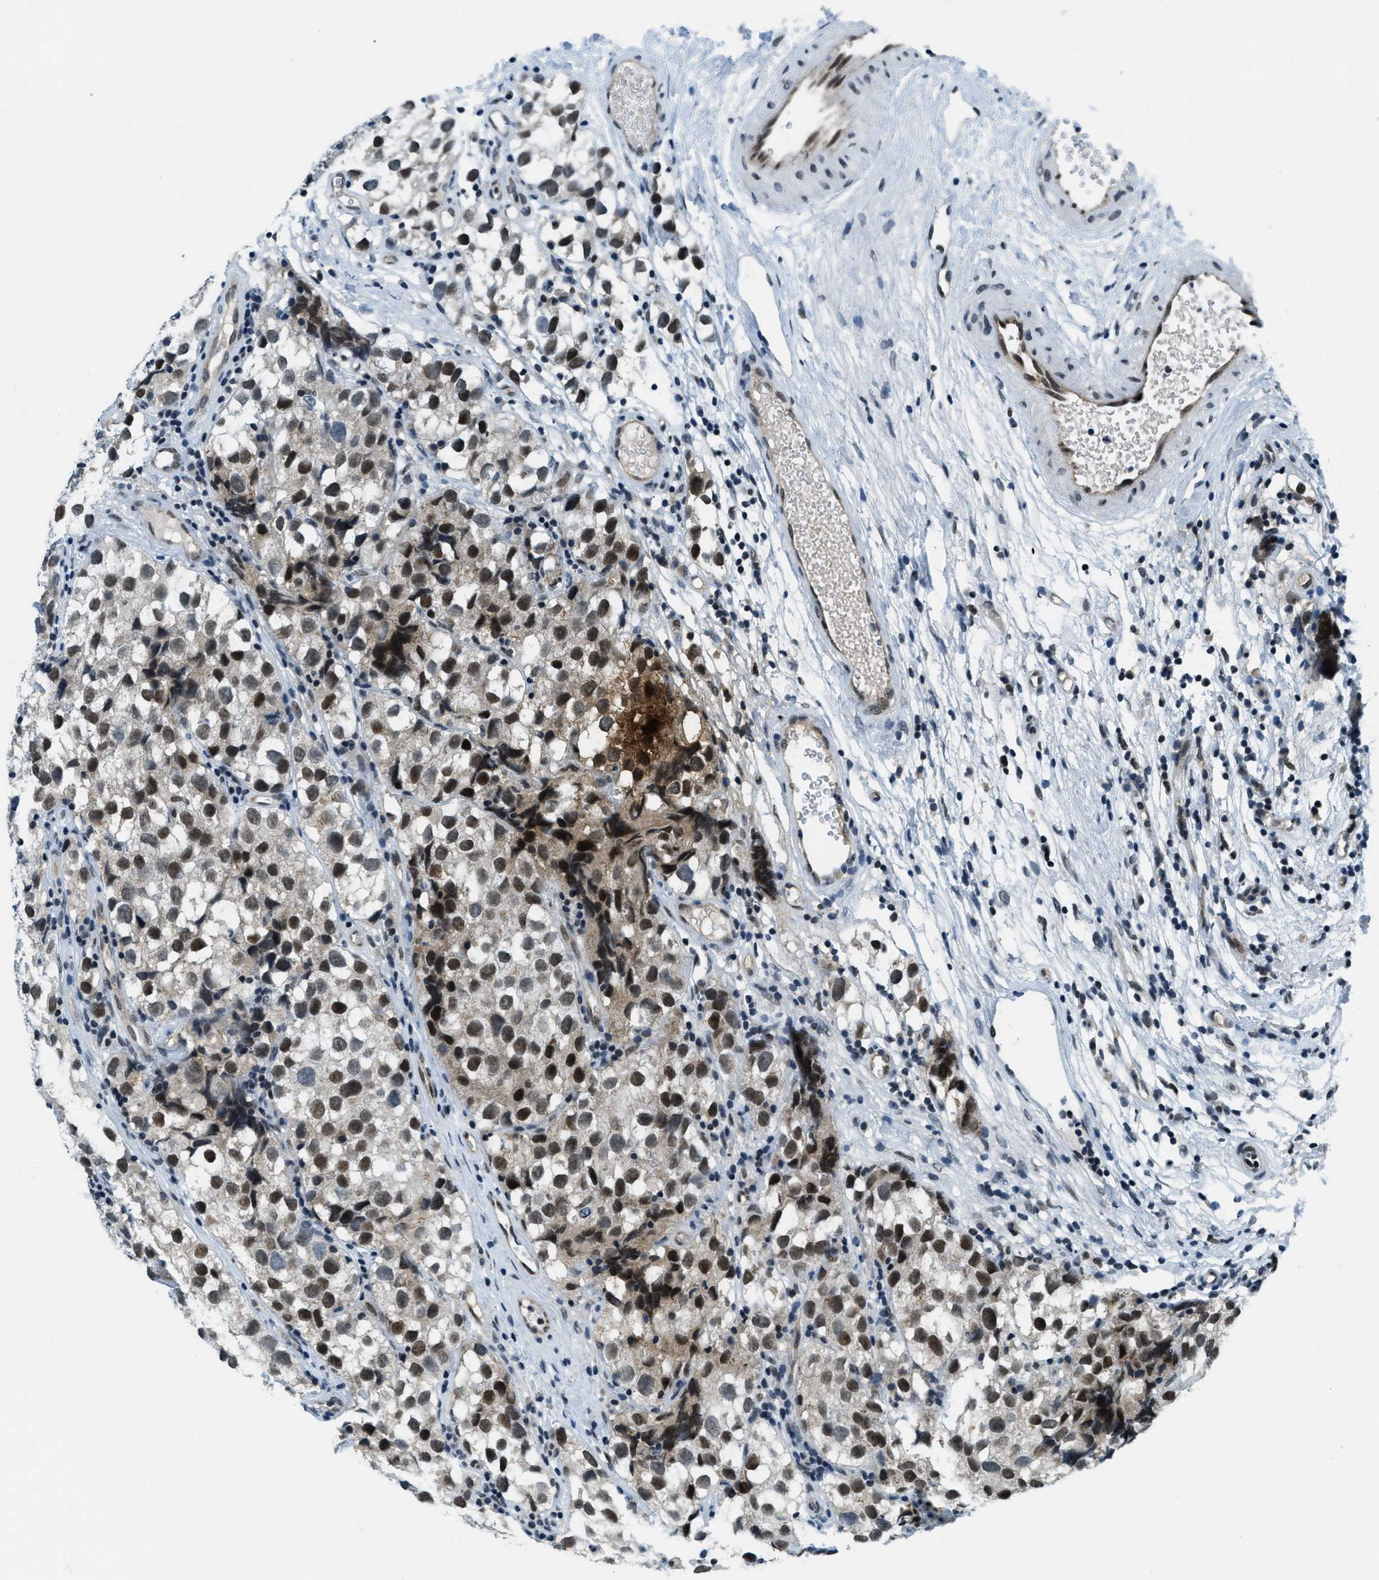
{"staining": {"intensity": "moderate", "quantity": ">75%", "location": "nuclear"}, "tissue": "testis cancer", "cell_type": "Tumor cells", "image_type": "cancer", "snomed": [{"axis": "morphology", "description": "Seminoma, NOS"}, {"axis": "topography", "description": "Testis"}], "caption": "The micrograph reveals immunohistochemical staining of testis seminoma. There is moderate nuclear staining is seen in approximately >75% of tumor cells. The protein is shown in brown color, while the nuclei are stained blue.", "gene": "KLF6", "patient": {"sex": "male", "age": 39}}